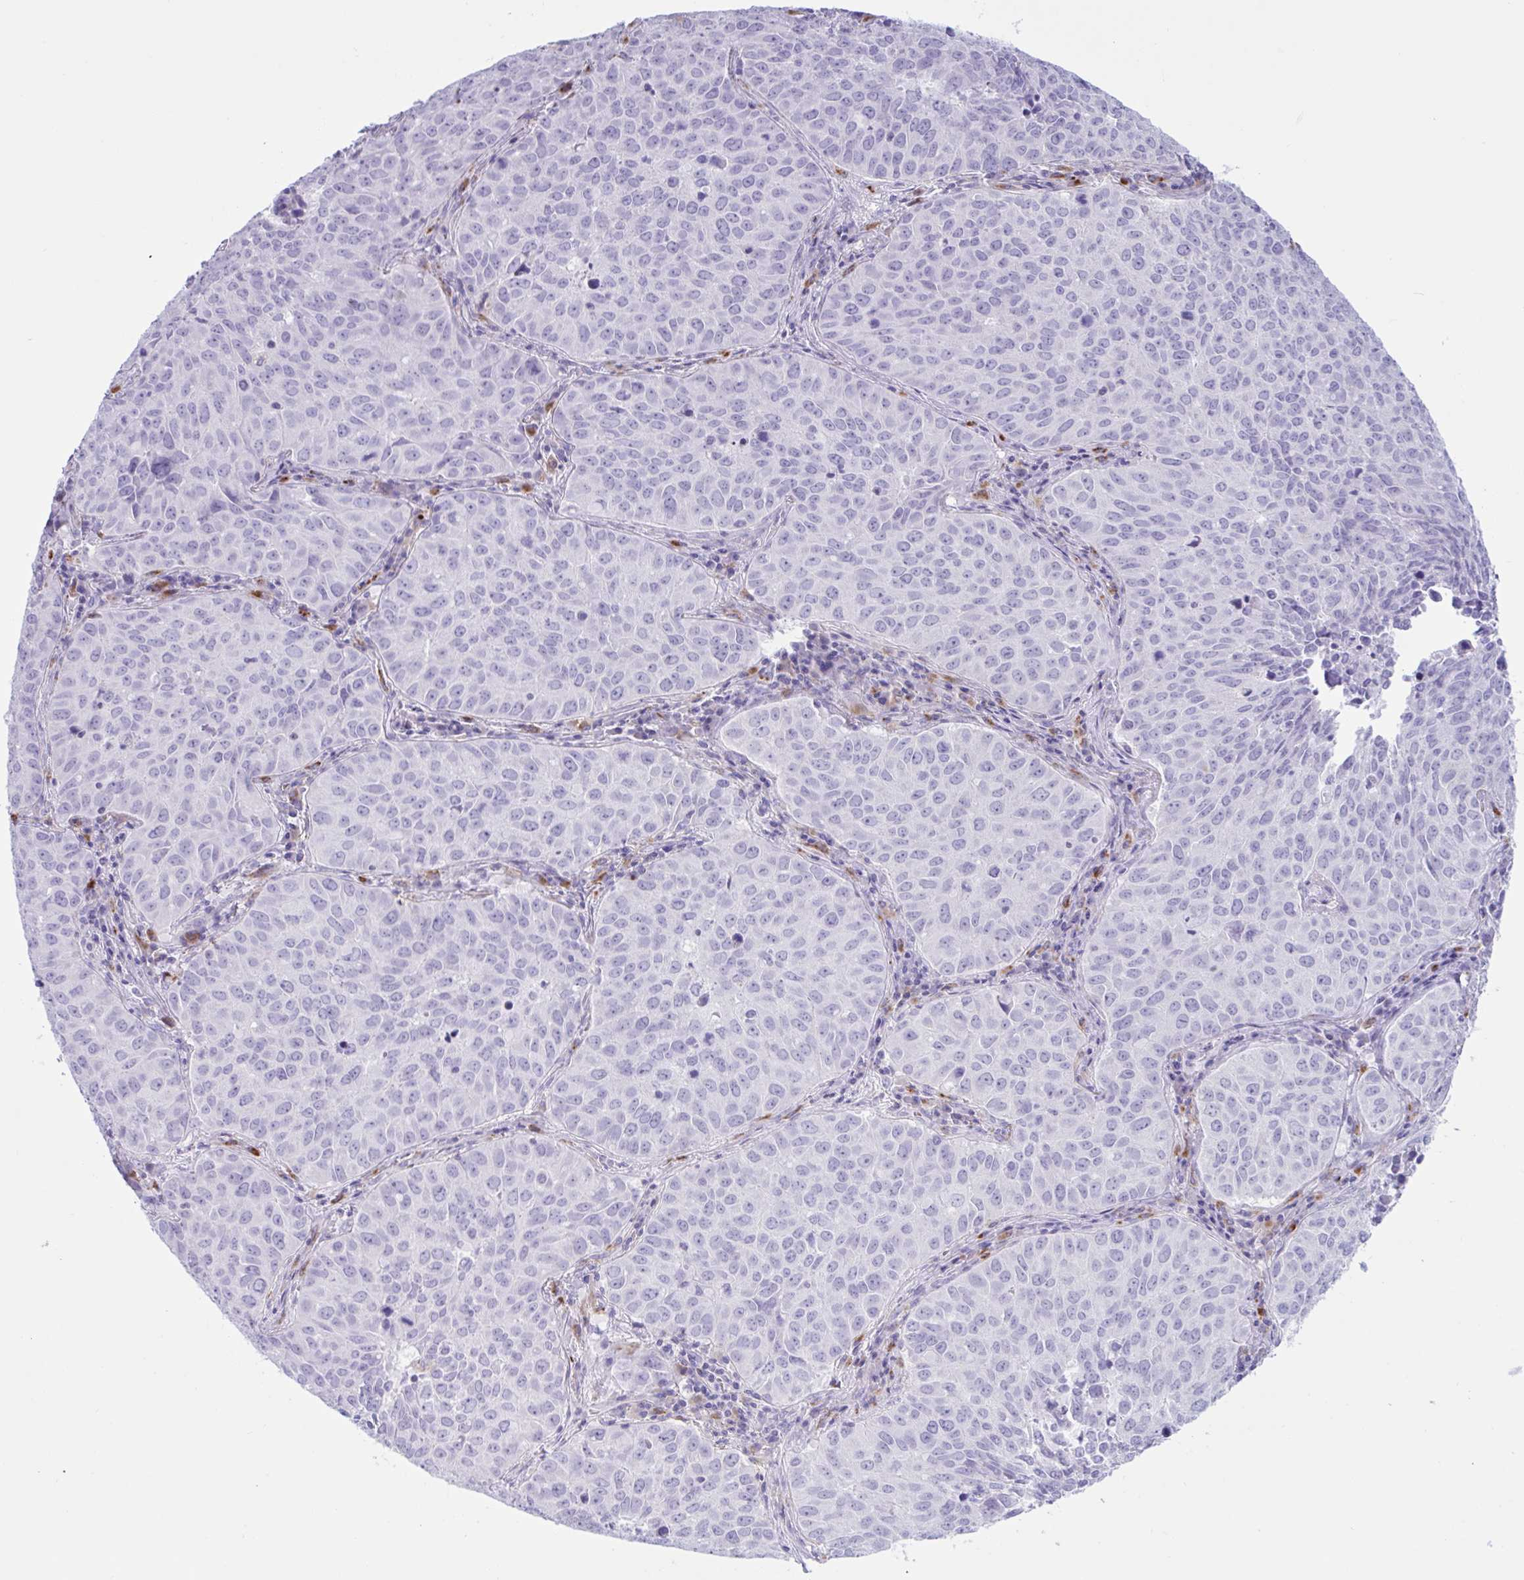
{"staining": {"intensity": "negative", "quantity": "none", "location": "none"}, "tissue": "lung cancer", "cell_type": "Tumor cells", "image_type": "cancer", "snomed": [{"axis": "morphology", "description": "Adenocarcinoma, NOS"}, {"axis": "topography", "description": "Lung"}], "caption": "Immunohistochemical staining of lung cancer displays no significant staining in tumor cells.", "gene": "XCL1", "patient": {"sex": "female", "age": 50}}